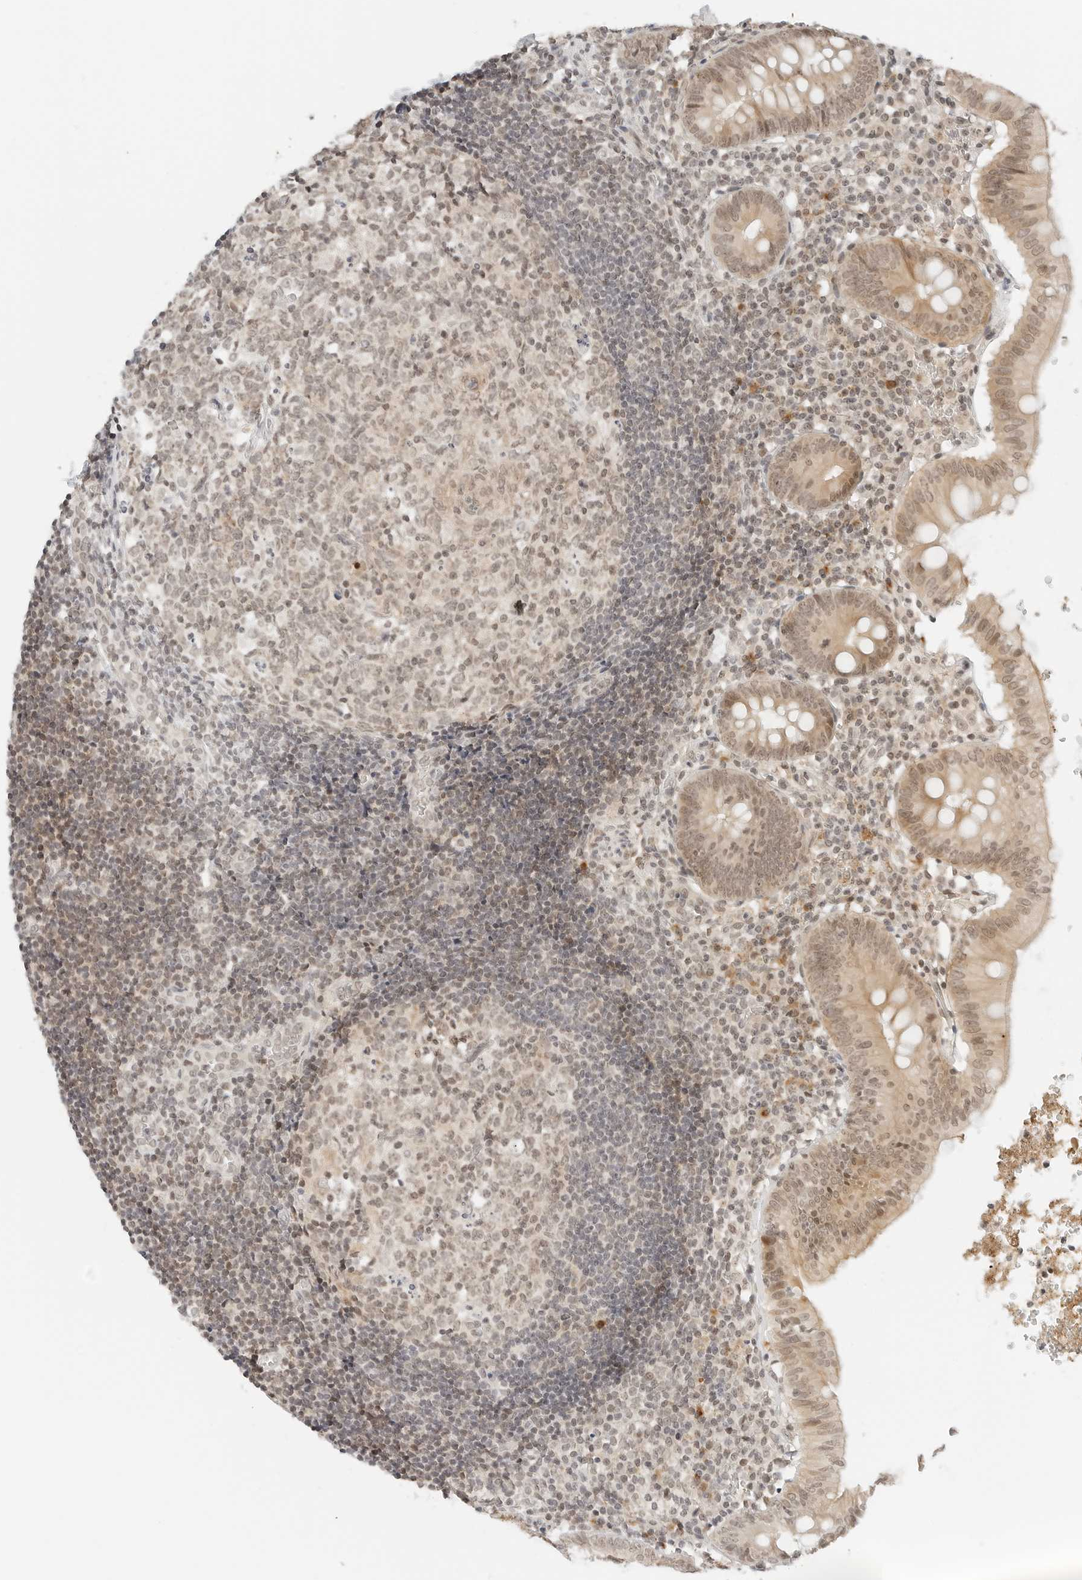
{"staining": {"intensity": "weak", "quantity": ">75%", "location": "cytoplasmic/membranous,nuclear"}, "tissue": "appendix", "cell_type": "Glandular cells", "image_type": "normal", "snomed": [{"axis": "morphology", "description": "Normal tissue, NOS"}, {"axis": "topography", "description": "Appendix"}], "caption": "A high-resolution photomicrograph shows immunohistochemistry staining of unremarkable appendix, which exhibits weak cytoplasmic/membranous,nuclear expression in approximately >75% of glandular cells.", "gene": "NEO1", "patient": {"sex": "male", "age": 8}}